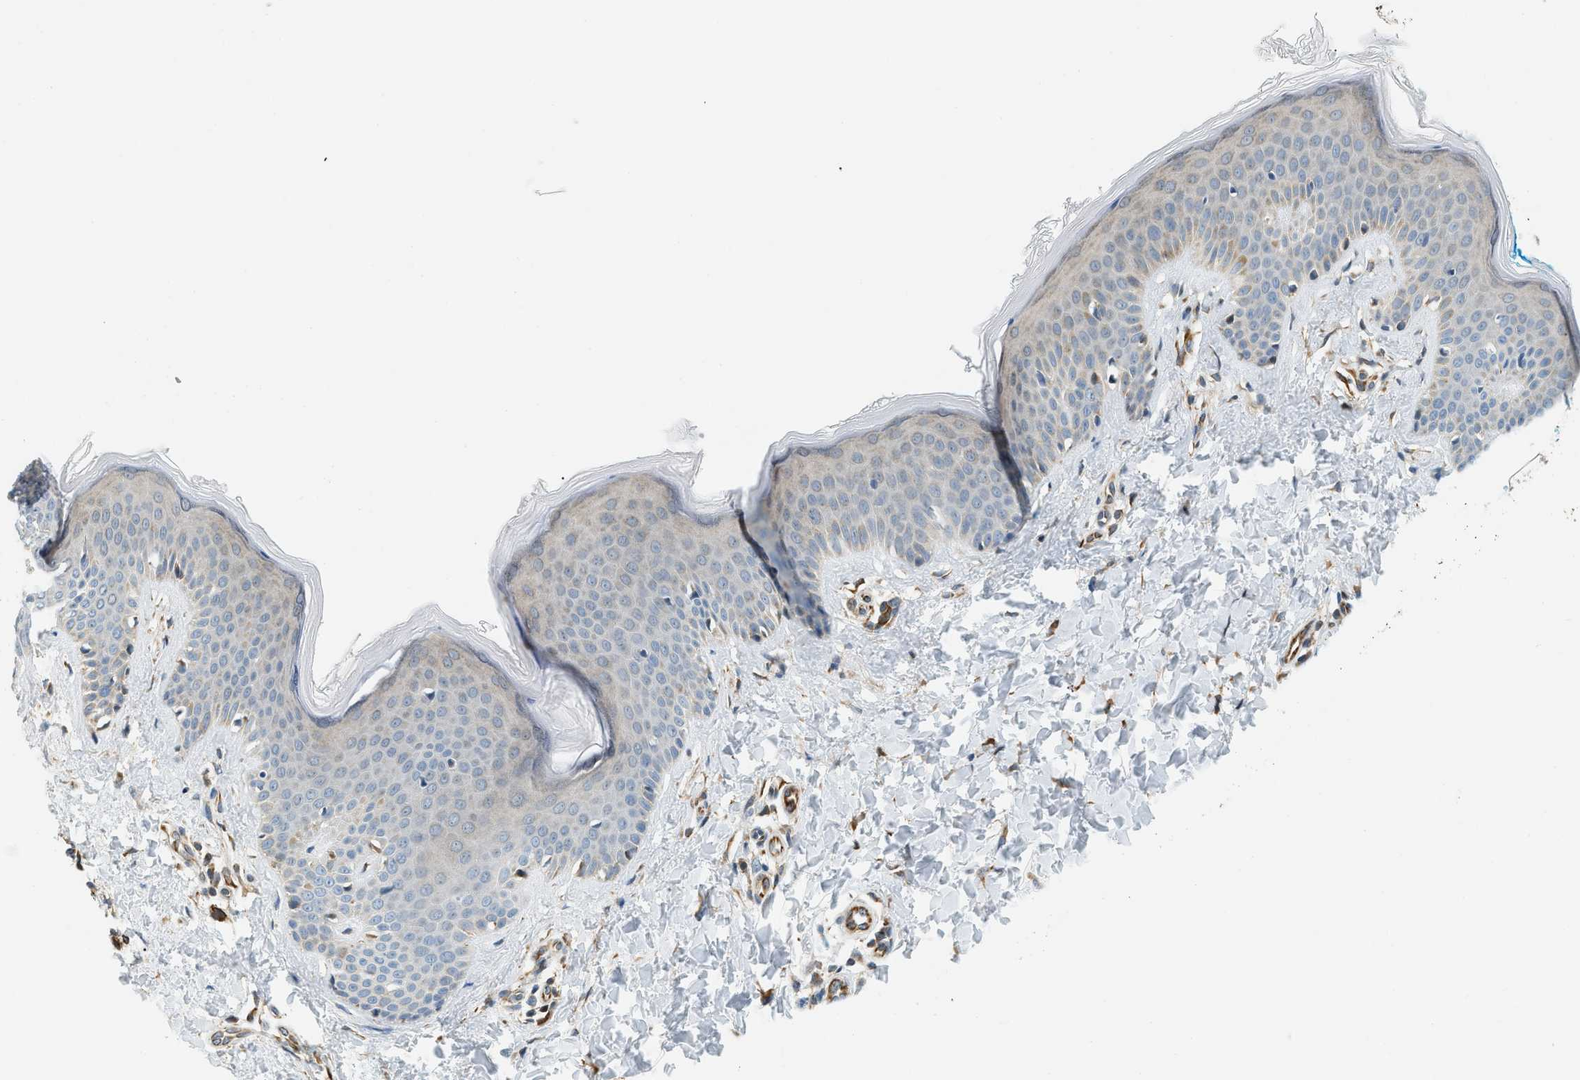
{"staining": {"intensity": "moderate", "quantity": "25%-75%", "location": "cytoplasmic/membranous"}, "tissue": "skin", "cell_type": "Fibroblasts", "image_type": "normal", "snomed": [{"axis": "morphology", "description": "Normal tissue, NOS"}, {"axis": "topography", "description": "Skin"}], "caption": "The histopathology image shows a brown stain indicating the presence of a protein in the cytoplasmic/membranous of fibroblasts in skin.", "gene": "PIGG", "patient": {"sex": "female", "age": 17}}